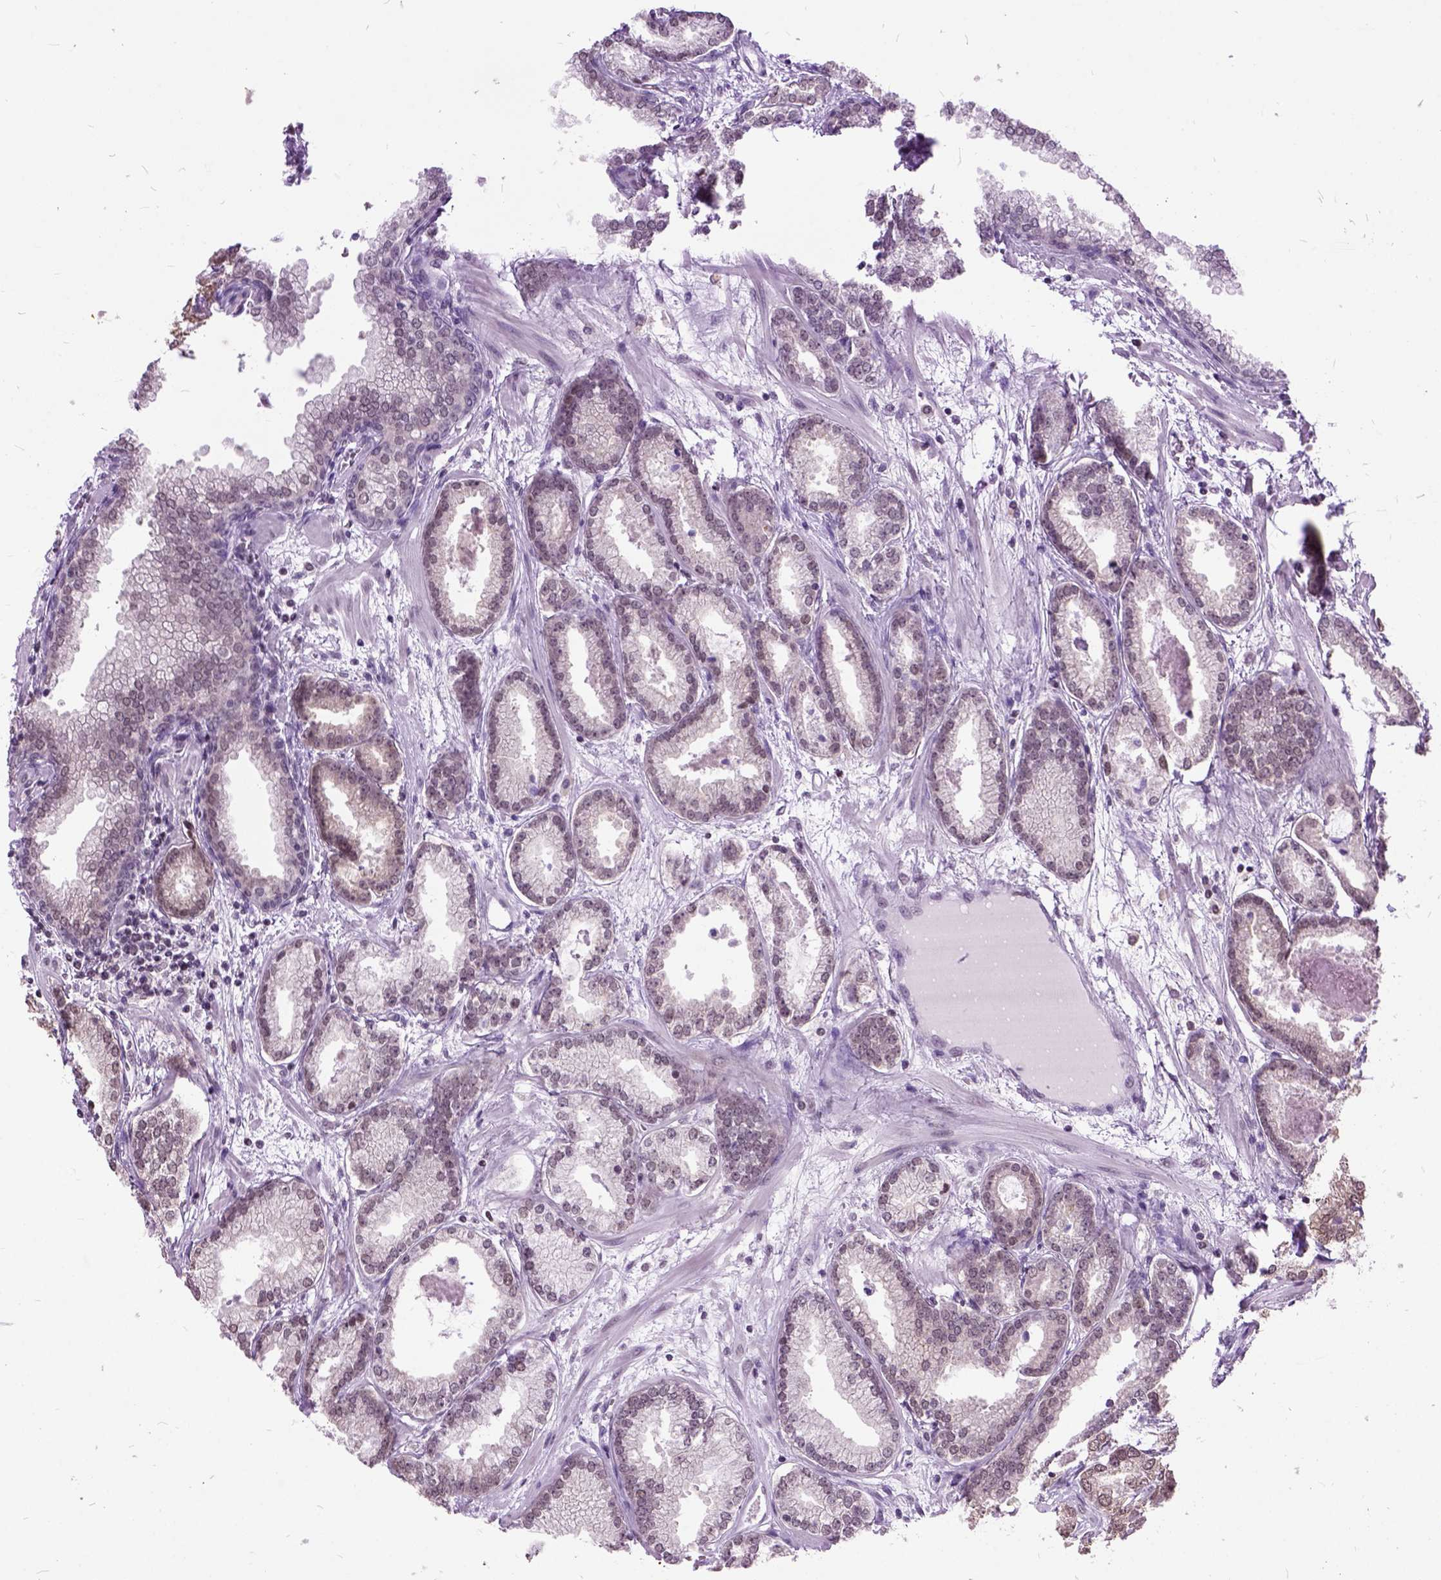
{"staining": {"intensity": "negative", "quantity": "none", "location": "none"}, "tissue": "prostate cancer", "cell_type": "Tumor cells", "image_type": "cancer", "snomed": [{"axis": "morphology", "description": "Adenocarcinoma, Low grade"}, {"axis": "topography", "description": "Prostate"}], "caption": "Immunohistochemistry (IHC) of prostate cancer (low-grade adenocarcinoma) shows no positivity in tumor cells.", "gene": "ORC5", "patient": {"sex": "male", "age": 68}}